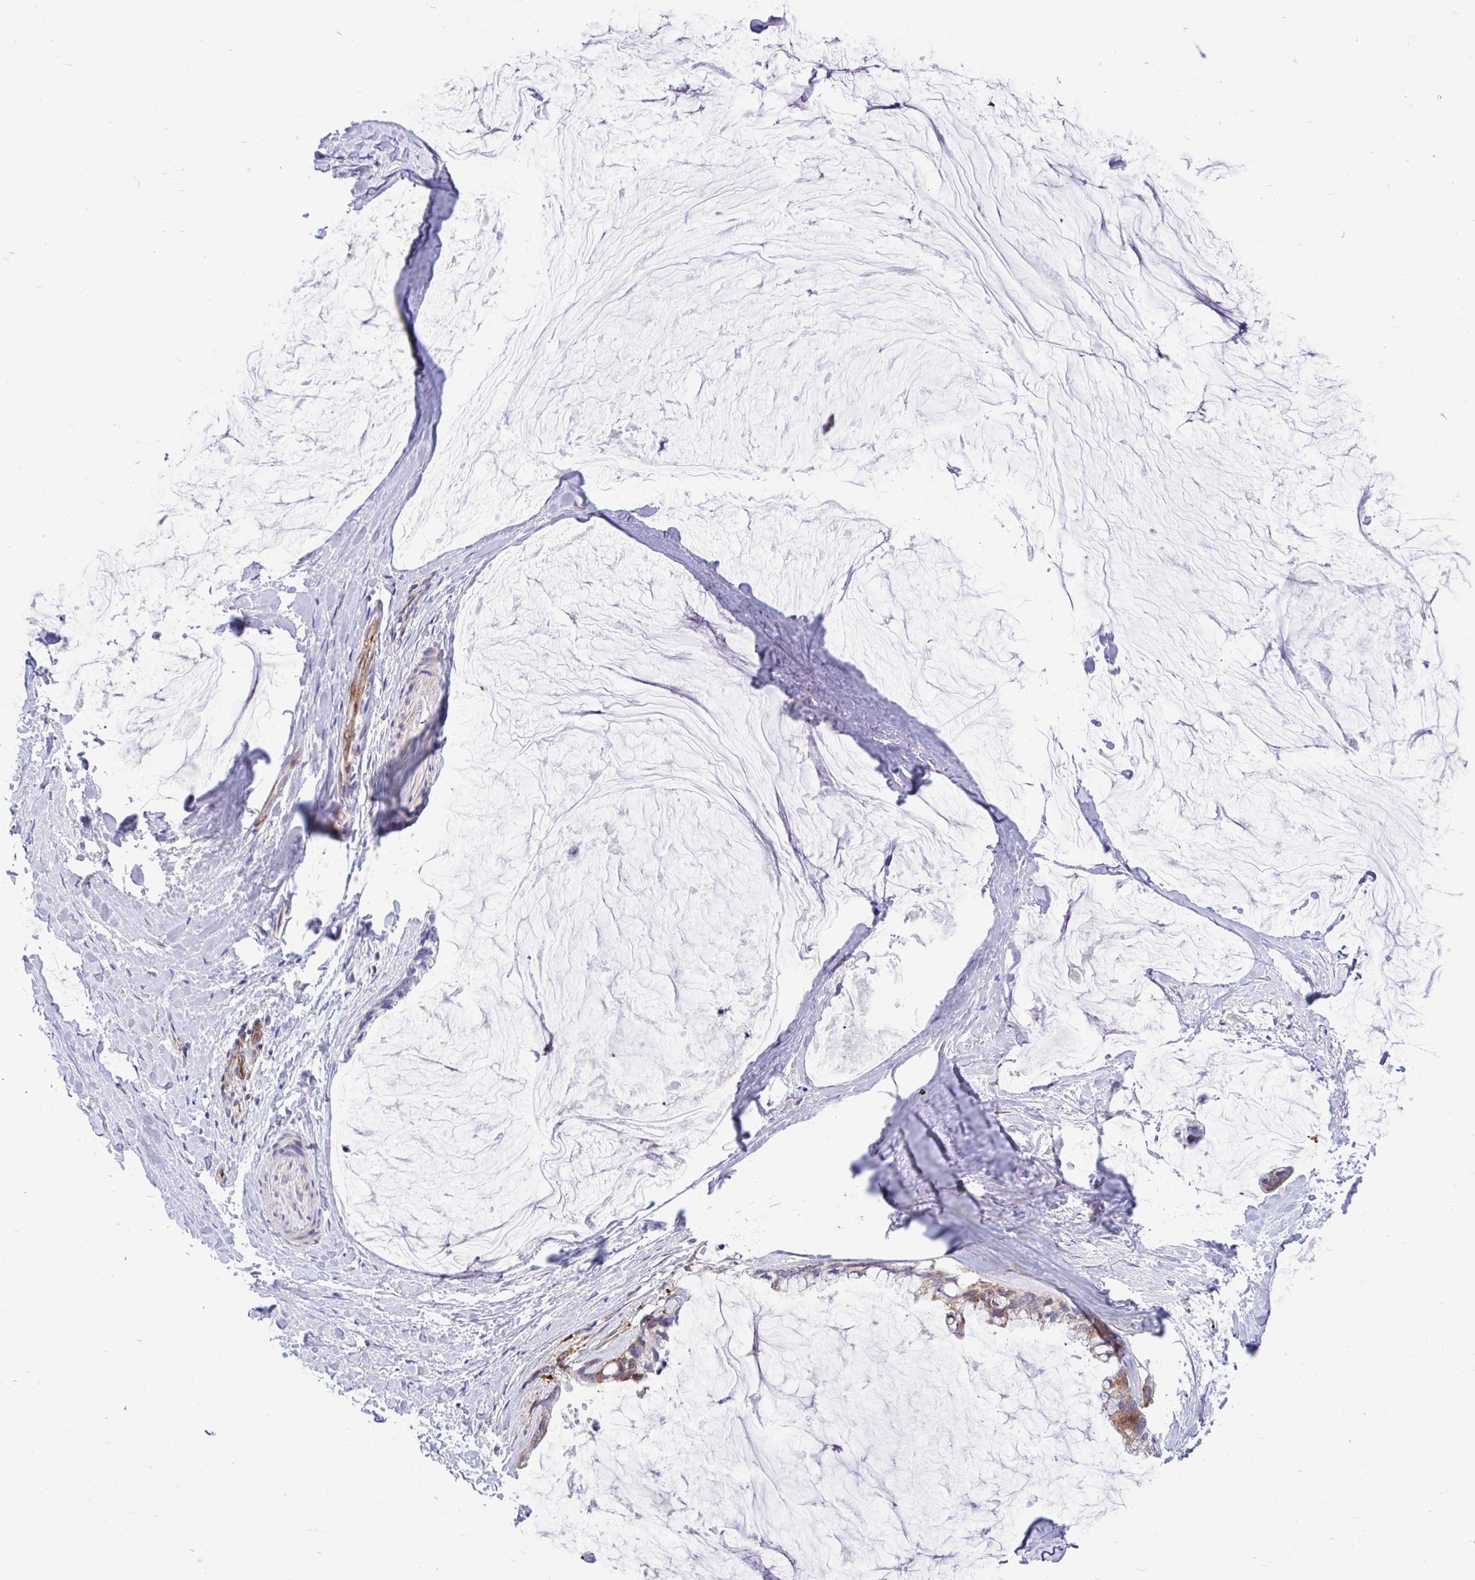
{"staining": {"intensity": "moderate", "quantity": "<25%", "location": "cytoplasmic/membranous"}, "tissue": "ovarian cancer", "cell_type": "Tumor cells", "image_type": "cancer", "snomed": [{"axis": "morphology", "description": "Cystadenocarcinoma, mucinous, NOS"}, {"axis": "topography", "description": "Ovary"}], "caption": "Moderate cytoplasmic/membranous protein staining is identified in about <25% of tumor cells in mucinous cystadenocarcinoma (ovarian).", "gene": "ESPNL", "patient": {"sex": "female", "age": 39}}